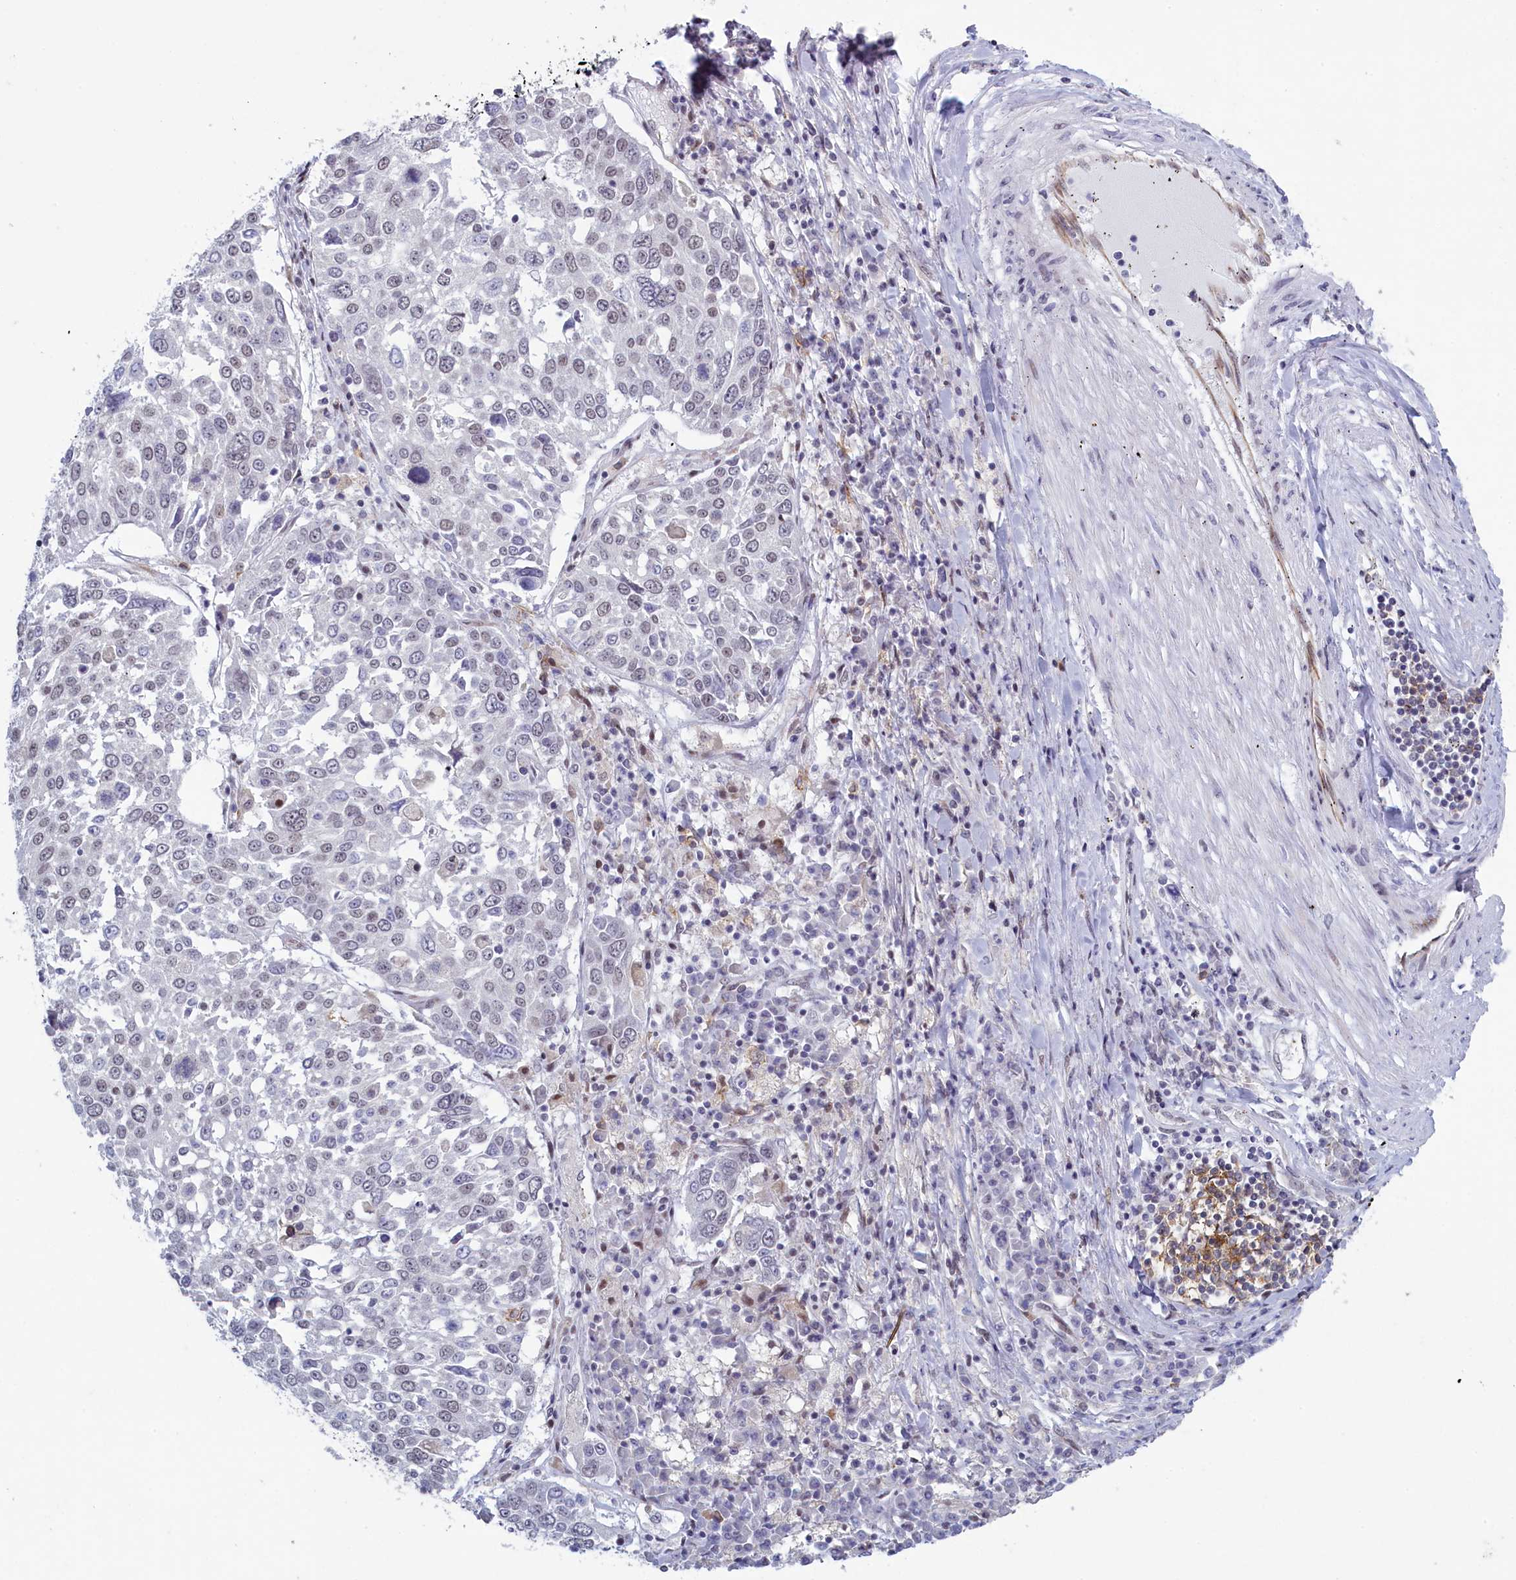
{"staining": {"intensity": "weak", "quantity": "<25%", "location": "nuclear"}, "tissue": "lung cancer", "cell_type": "Tumor cells", "image_type": "cancer", "snomed": [{"axis": "morphology", "description": "Squamous cell carcinoma, NOS"}, {"axis": "topography", "description": "Lung"}], "caption": "Immunohistochemistry photomicrograph of neoplastic tissue: human lung cancer (squamous cell carcinoma) stained with DAB (3,3'-diaminobenzidine) demonstrates no significant protein staining in tumor cells.", "gene": "ATF7IP2", "patient": {"sex": "male", "age": 65}}